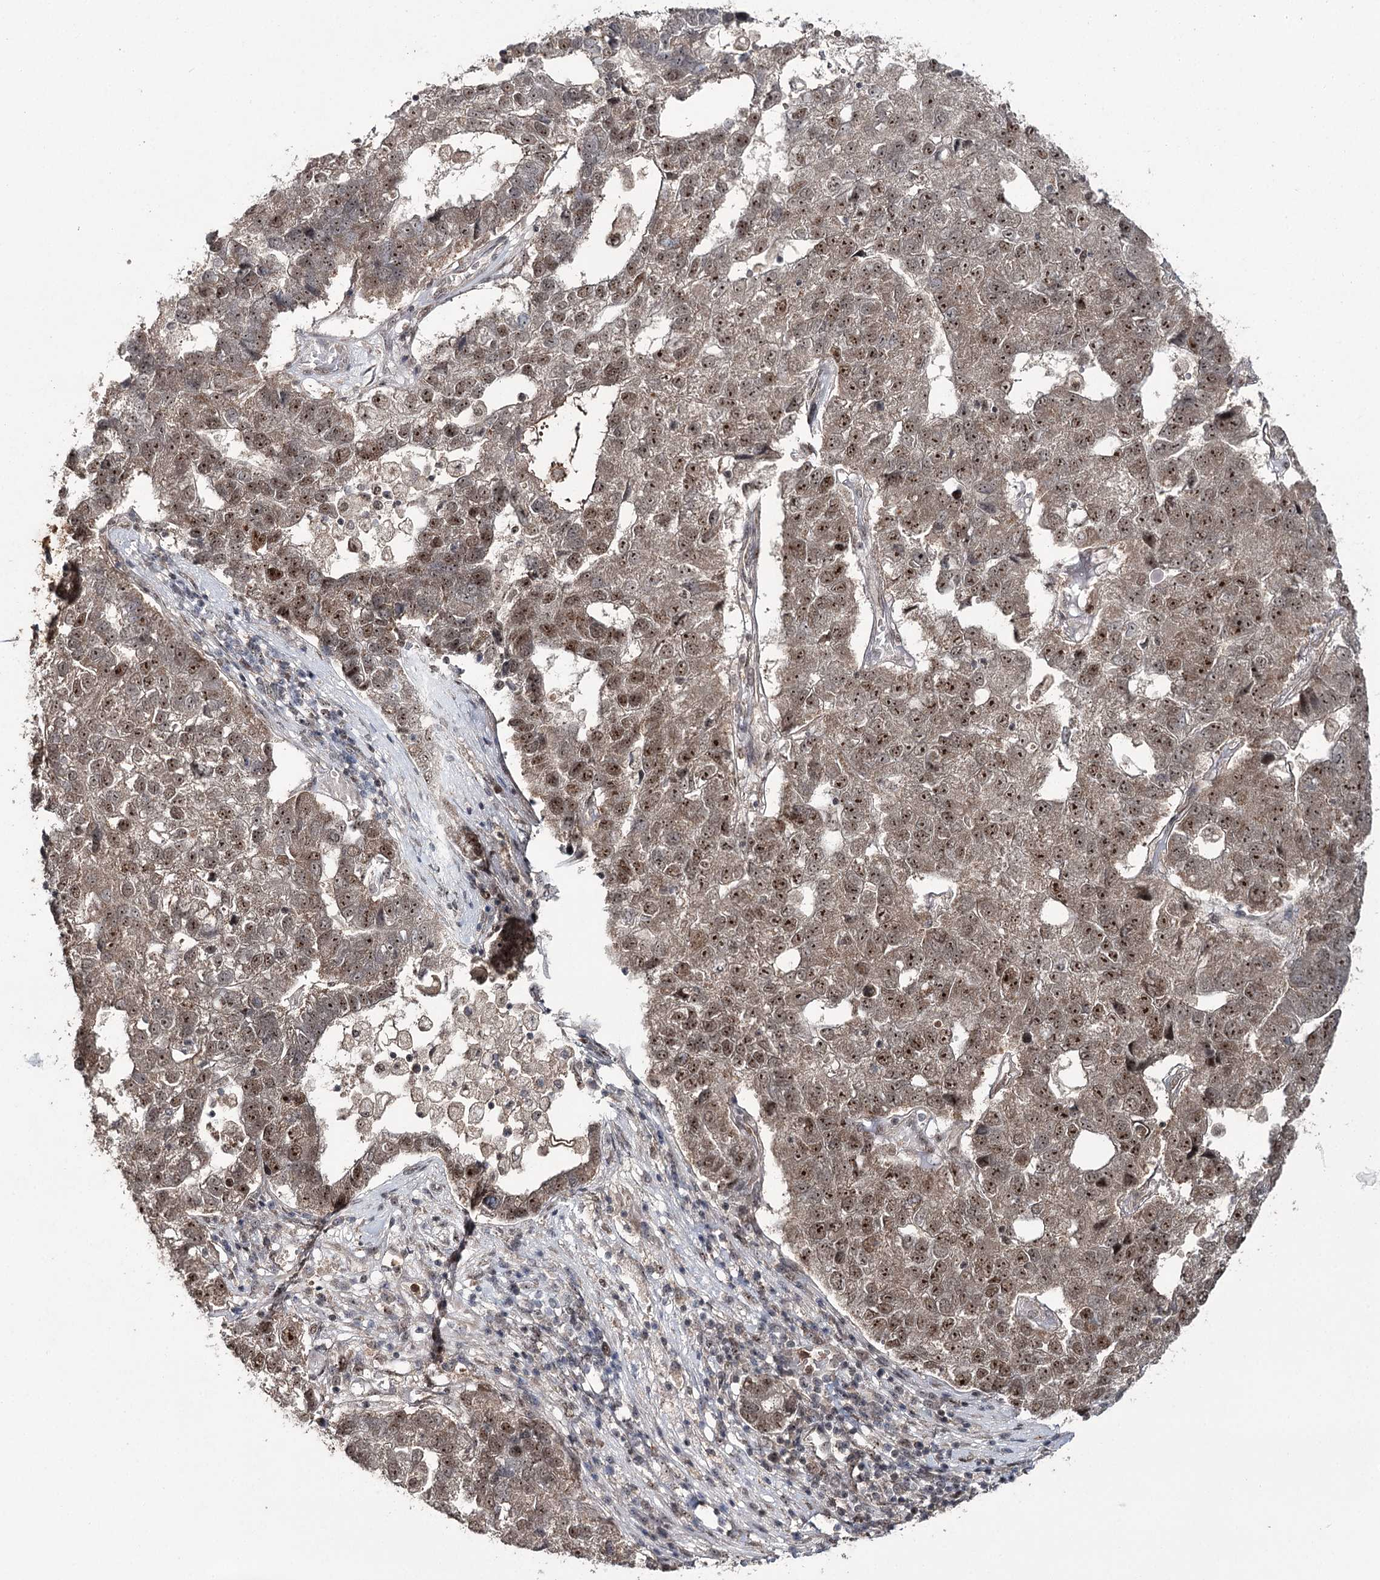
{"staining": {"intensity": "strong", "quantity": ">75%", "location": "nuclear"}, "tissue": "pancreatic cancer", "cell_type": "Tumor cells", "image_type": "cancer", "snomed": [{"axis": "morphology", "description": "Adenocarcinoma, NOS"}, {"axis": "topography", "description": "Pancreas"}], "caption": "Immunohistochemical staining of human pancreatic cancer (adenocarcinoma) displays high levels of strong nuclear expression in approximately >75% of tumor cells.", "gene": "ERCC3", "patient": {"sex": "female", "age": 61}}